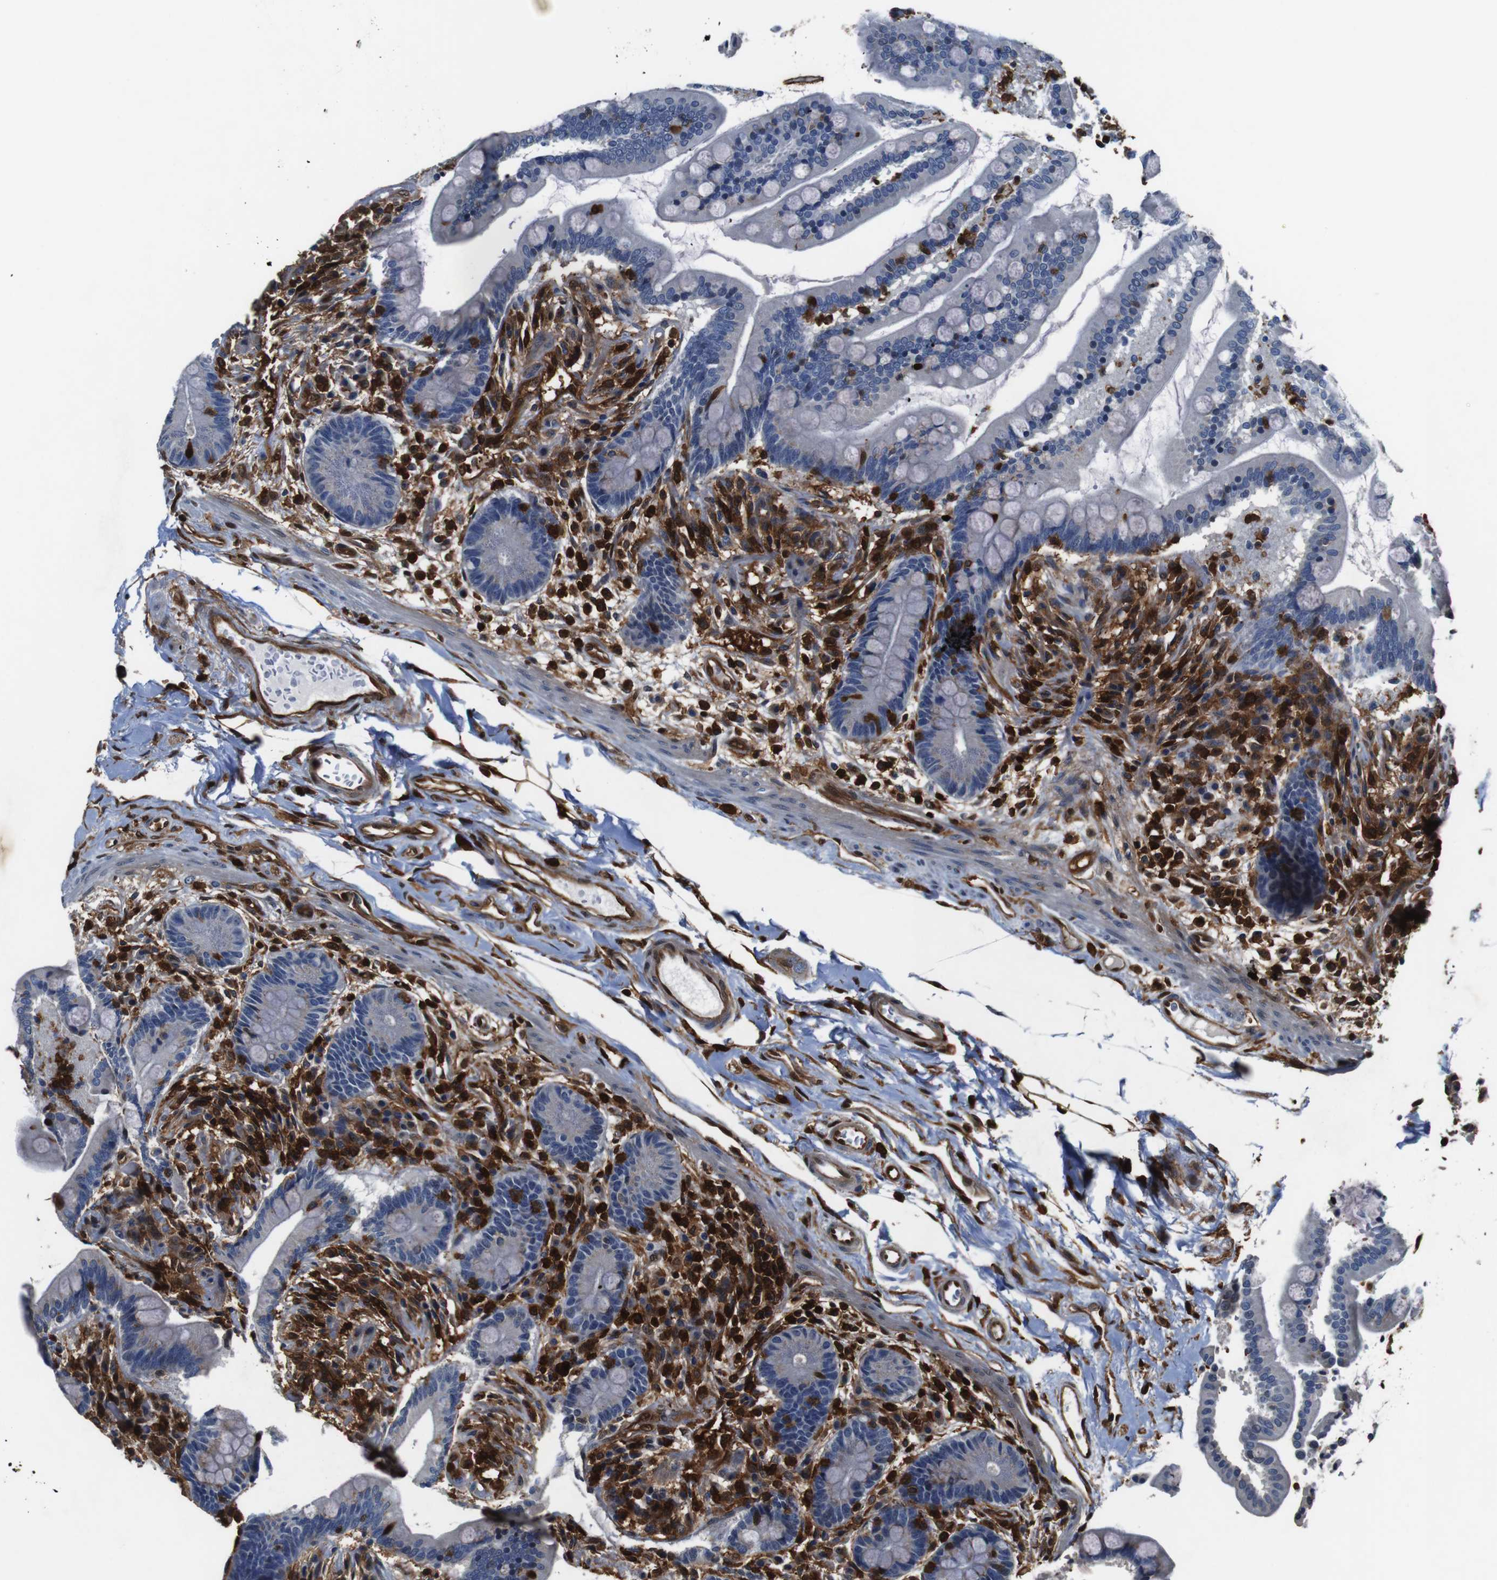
{"staining": {"intensity": "moderate", "quantity": ">75%", "location": "cytoplasmic/membranous,nuclear"}, "tissue": "colon", "cell_type": "Endothelial cells", "image_type": "normal", "snomed": [{"axis": "morphology", "description": "Normal tissue, NOS"}, {"axis": "topography", "description": "Colon"}], "caption": "Benign colon was stained to show a protein in brown. There is medium levels of moderate cytoplasmic/membranous,nuclear positivity in about >75% of endothelial cells. The staining was performed using DAB, with brown indicating positive protein expression. Nuclei are stained blue with hematoxylin.", "gene": "ANXA1", "patient": {"sex": "male", "age": 73}}